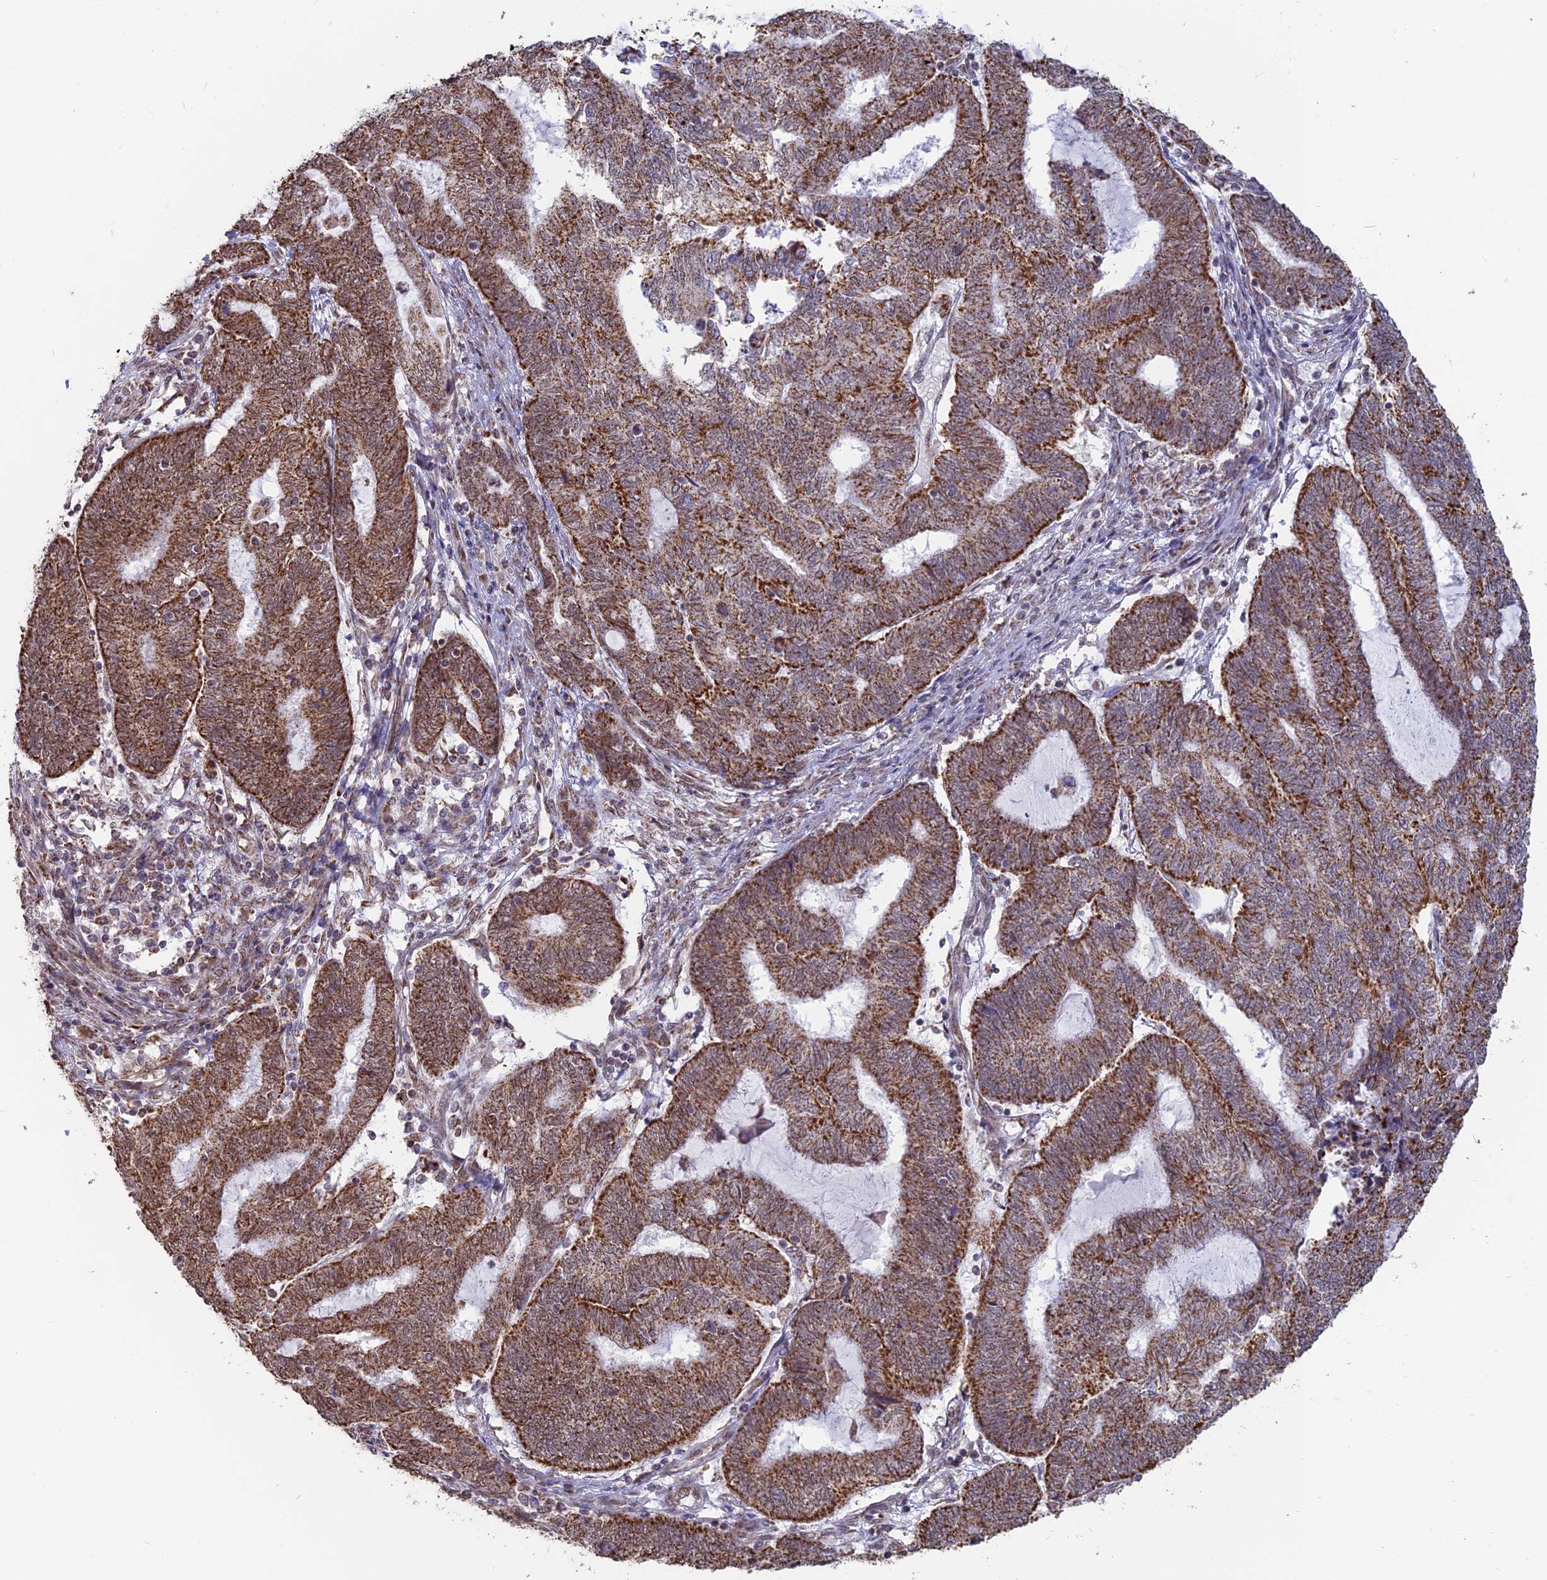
{"staining": {"intensity": "moderate", "quantity": ">75%", "location": "cytoplasmic/membranous"}, "tissue": "endometrial cancer", "cell_type": "Tumor cells", "image_type": "cancer", "snomed": [{"axis": "morphology", "description": "Adenocarcinoma, NOS"}, {"axis": "topography", "description": "Uterus"}, {"axis": "topography", "description": "Endometrium"}], "caption": "Approximately >75% of tumor cells in human adenocarcinoma (endometrial) demonstrate moderate cytoplasmic/membranous protein expression as visualized by brown immunohistochemical staining.", "gene": "ARHGAP40", "patient": {"sex": "female", "age": 70}}